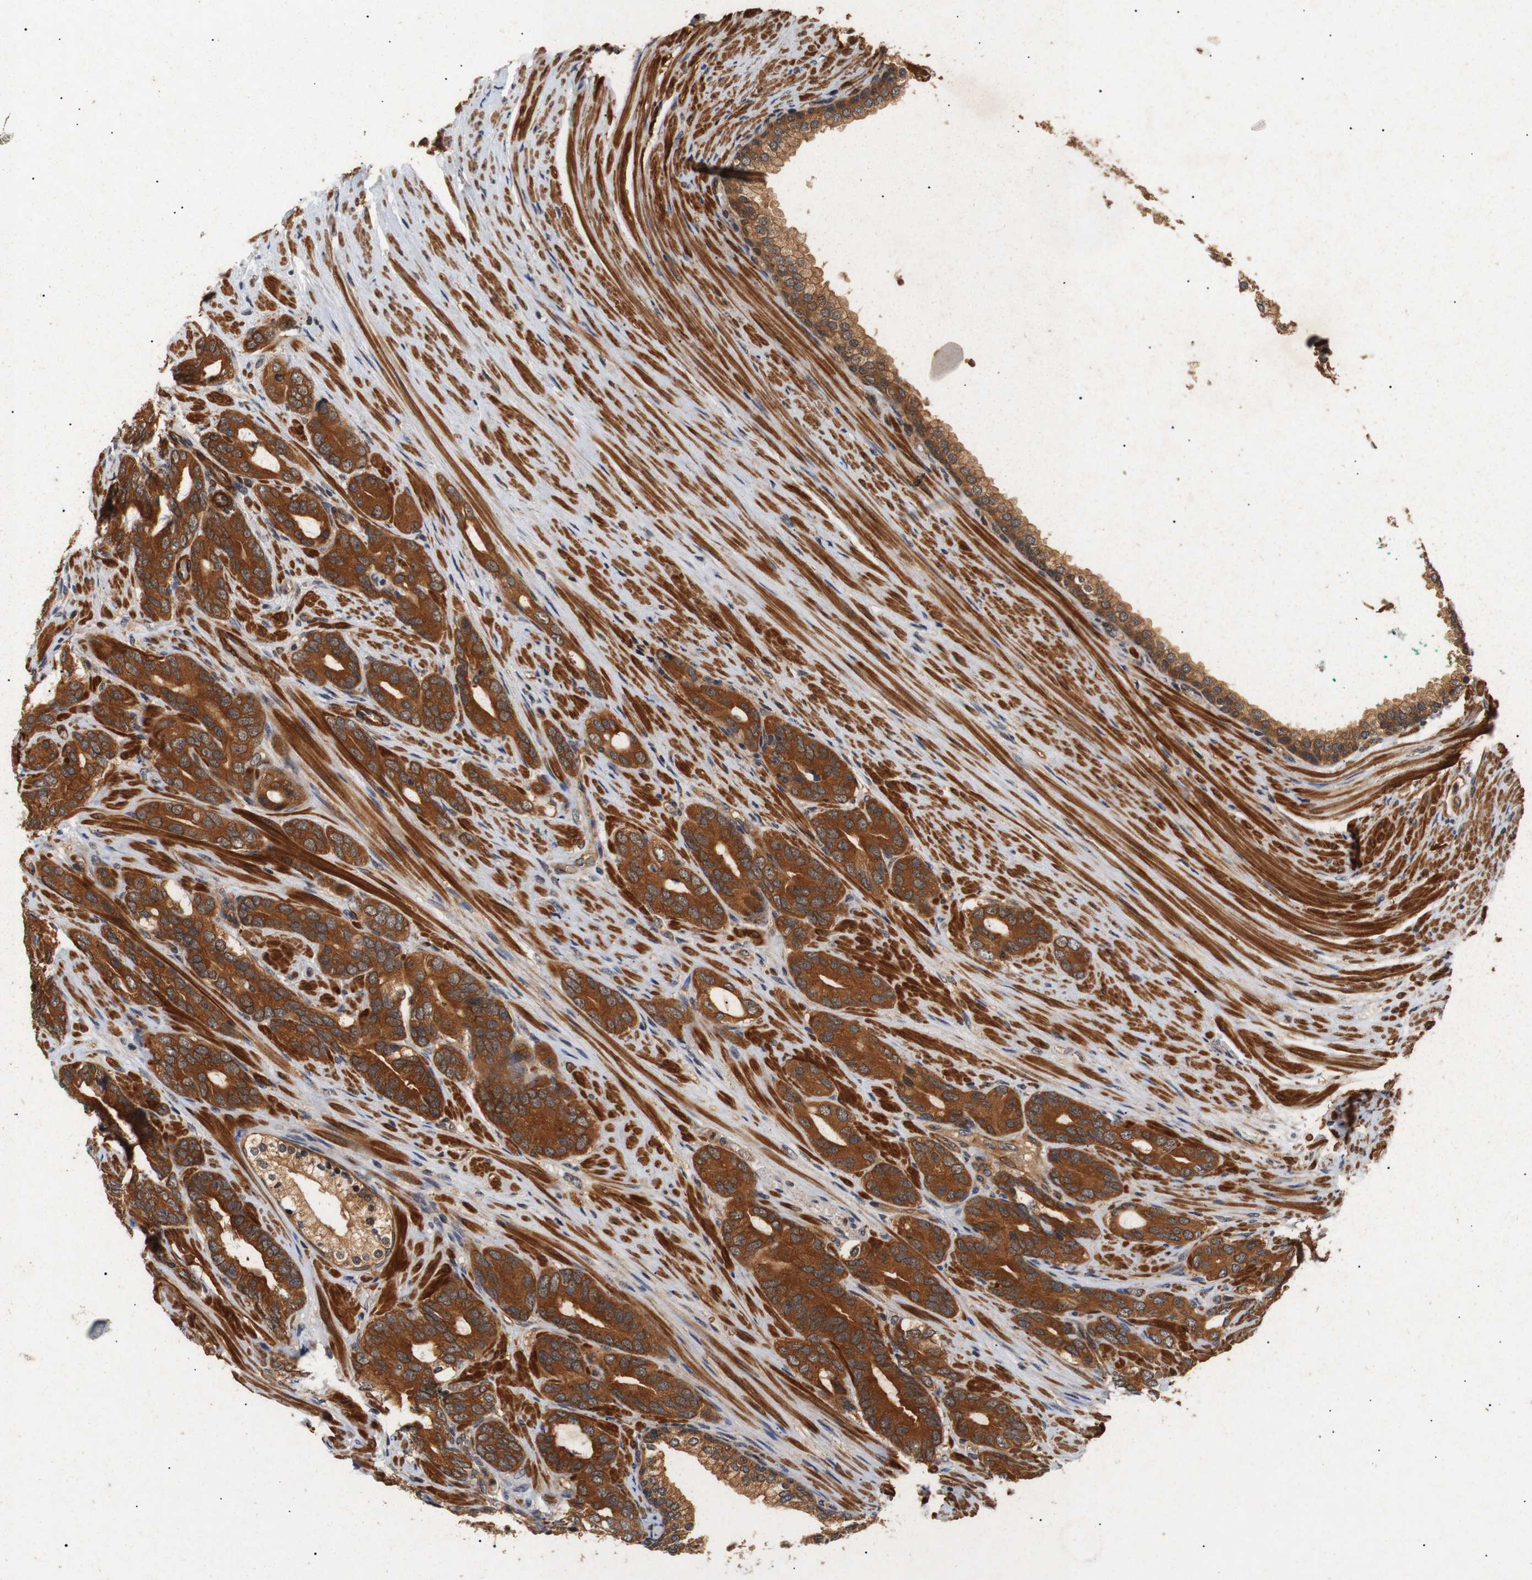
{"staining": {"intensity": "strong", "quantity": ">75%", "location": "cytoplasmic/membranous"}, "tissue": "prostate cancer", "cell_type": "Tumor cells", "image_type": "cancer", "snomed": [{"axis": "morphology", "description": "Adenocarcinoma, Low grade"}, {"axis": "topography", "description": "Prostate"}], "caption": "The photomicrograph displays a brown stain indicating the presence of a protein in the cytoplasmic/membranous of tumor cells in prostate cancer.", "gene": "PAWR", "patient": {"sex": "male", "age": 63}}